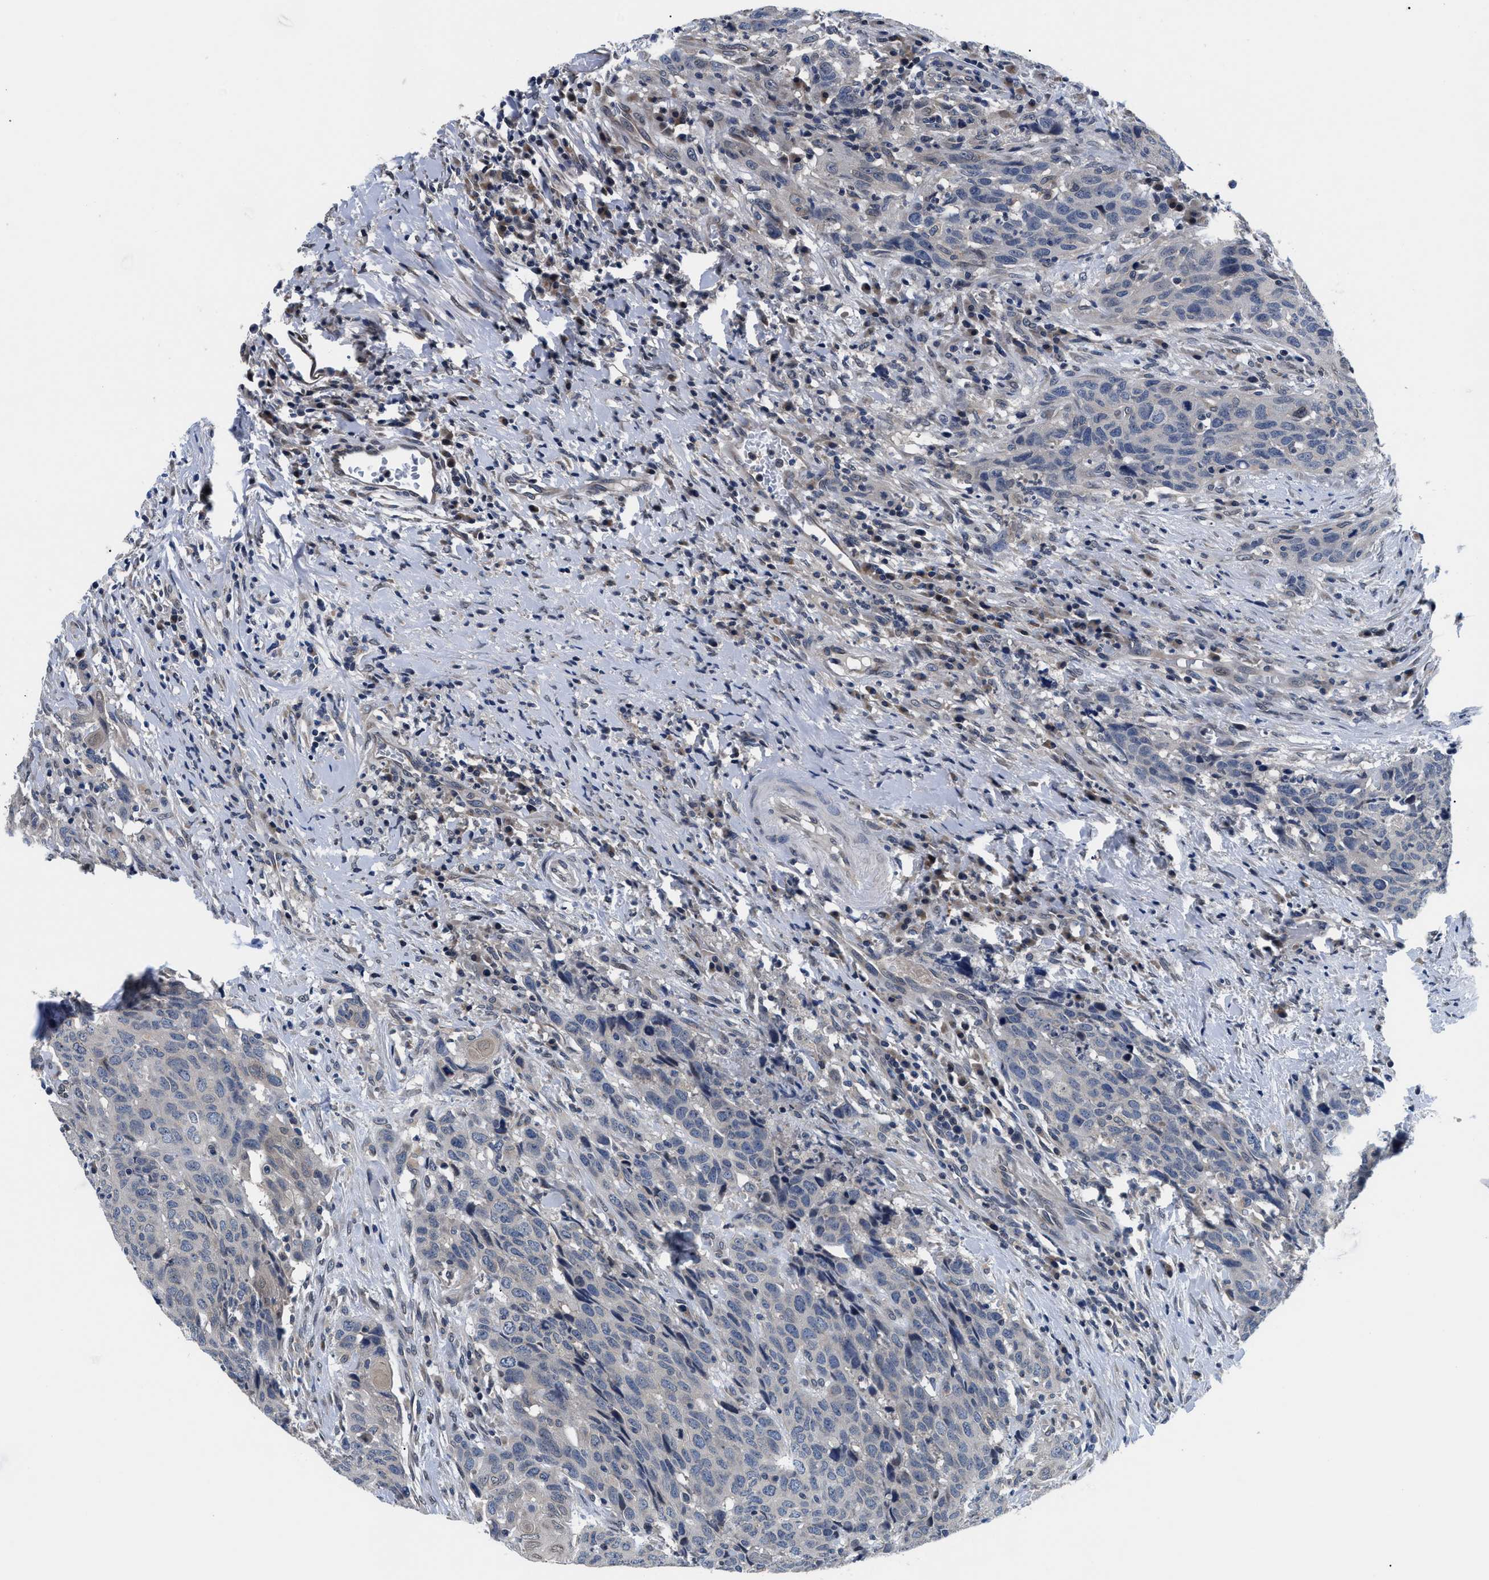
{"staining": {"intensity": "negative", "quantity": "none", "location": "none"}, "tissue": "head and neck cancer", "cell_type": "Tumor cells", "image_type": "cancer", "snomed": [{"axis": "morphology", "description": "Squamous cell carcinoma, NOS"}, {"axis": "topography", "description": "Head-Neck"}], "caption": "This is an immunohistochemistry (IHC) image of head and neck squamous cell carcinoma. There is no positivity in tumor cells.", "gene": "SNX10", "patient": {"sex": "male", "age": 66}}